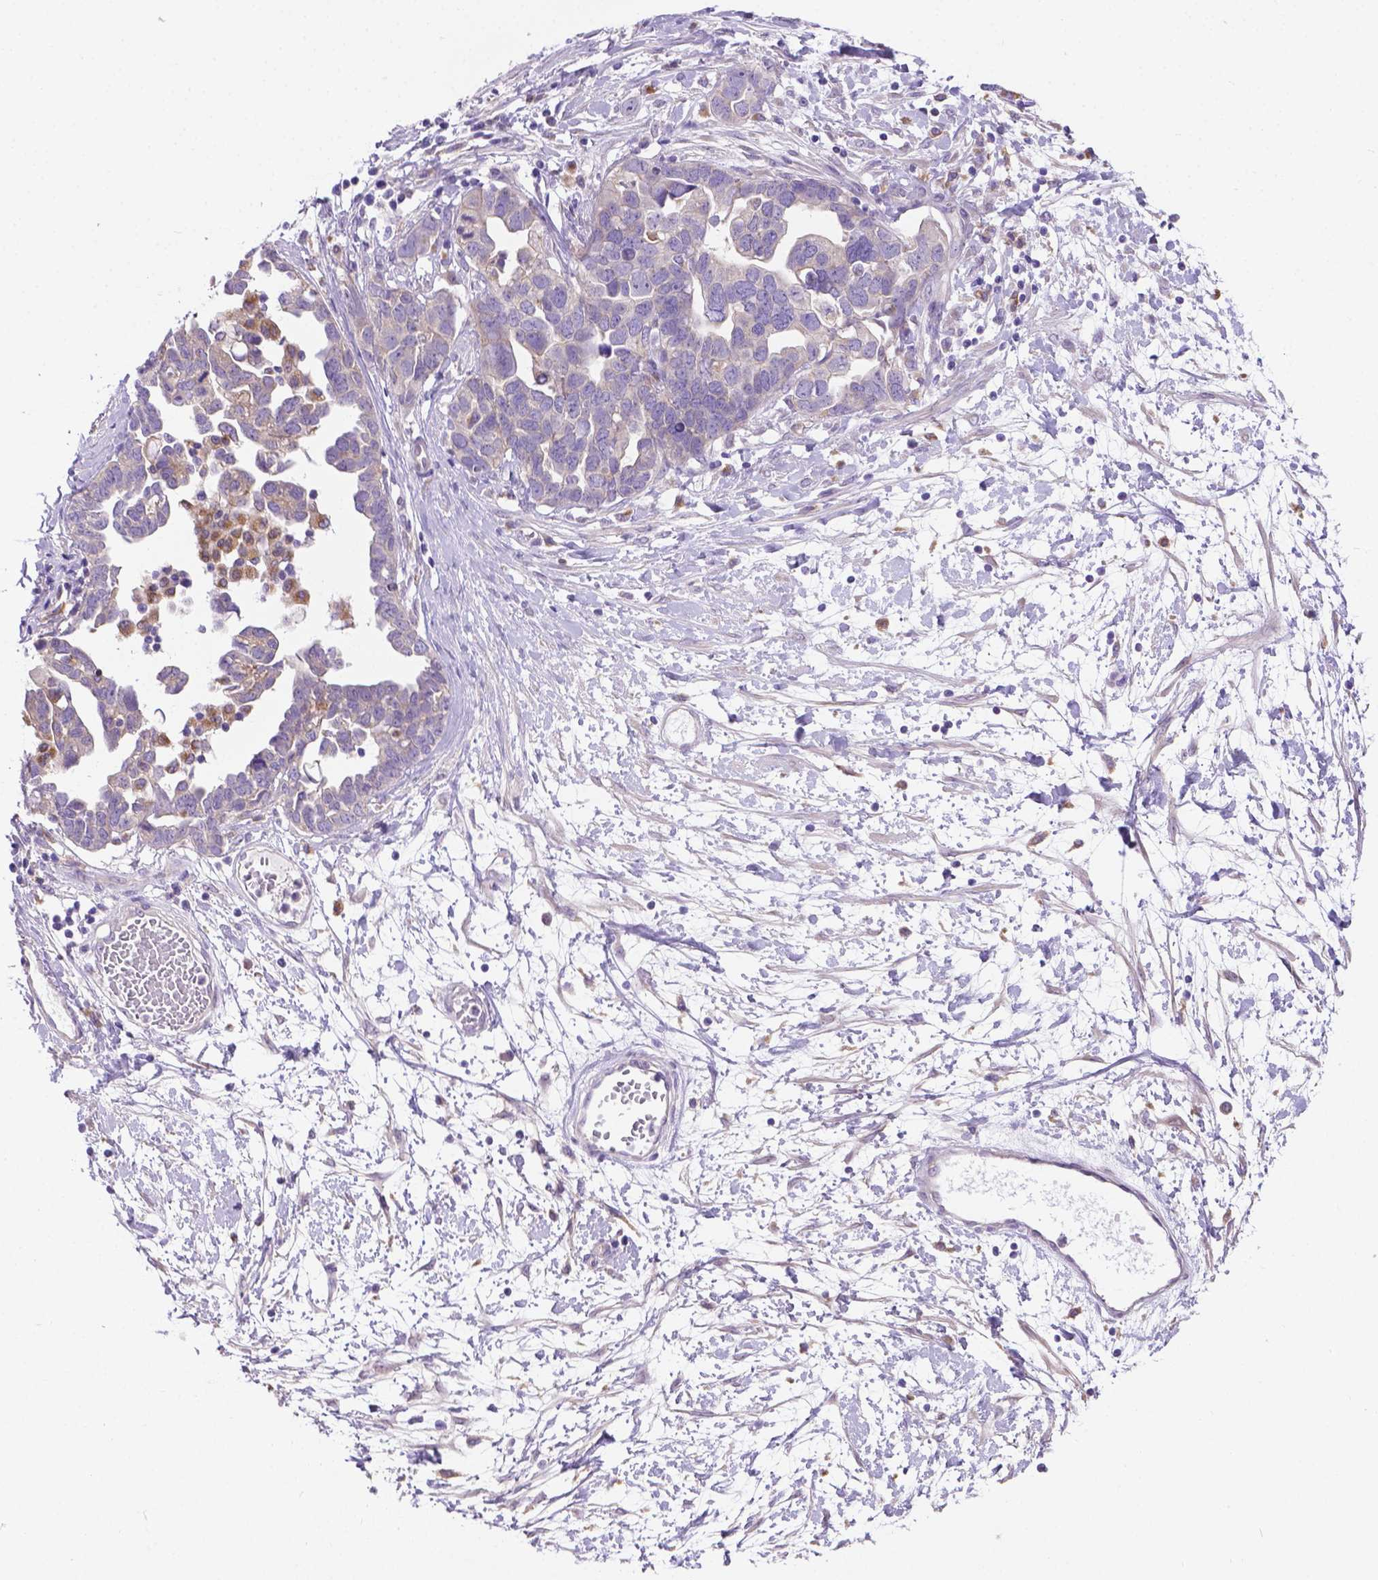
{"staining": {"intensity": "weak", "quantity": "<25%", "location": "cytoplasmic/membranous"}, "tissue": "ovarian cancer", "cell_type": "Tumor cells", "image_type": "cancer", "snomed": [{"axis": "morphology", "description": "Cystadenocarcinoma, serous, NOS"}, {"axis": "topography", "description": "Ovary"}], "caption": "DAB immunohistochemical staining of human serous cystadenocarcinoma (ovarian) reveals no significant expression in tumor cells.", "gene": "CDH7", "patient": {"sex": "female", "age": 54}}